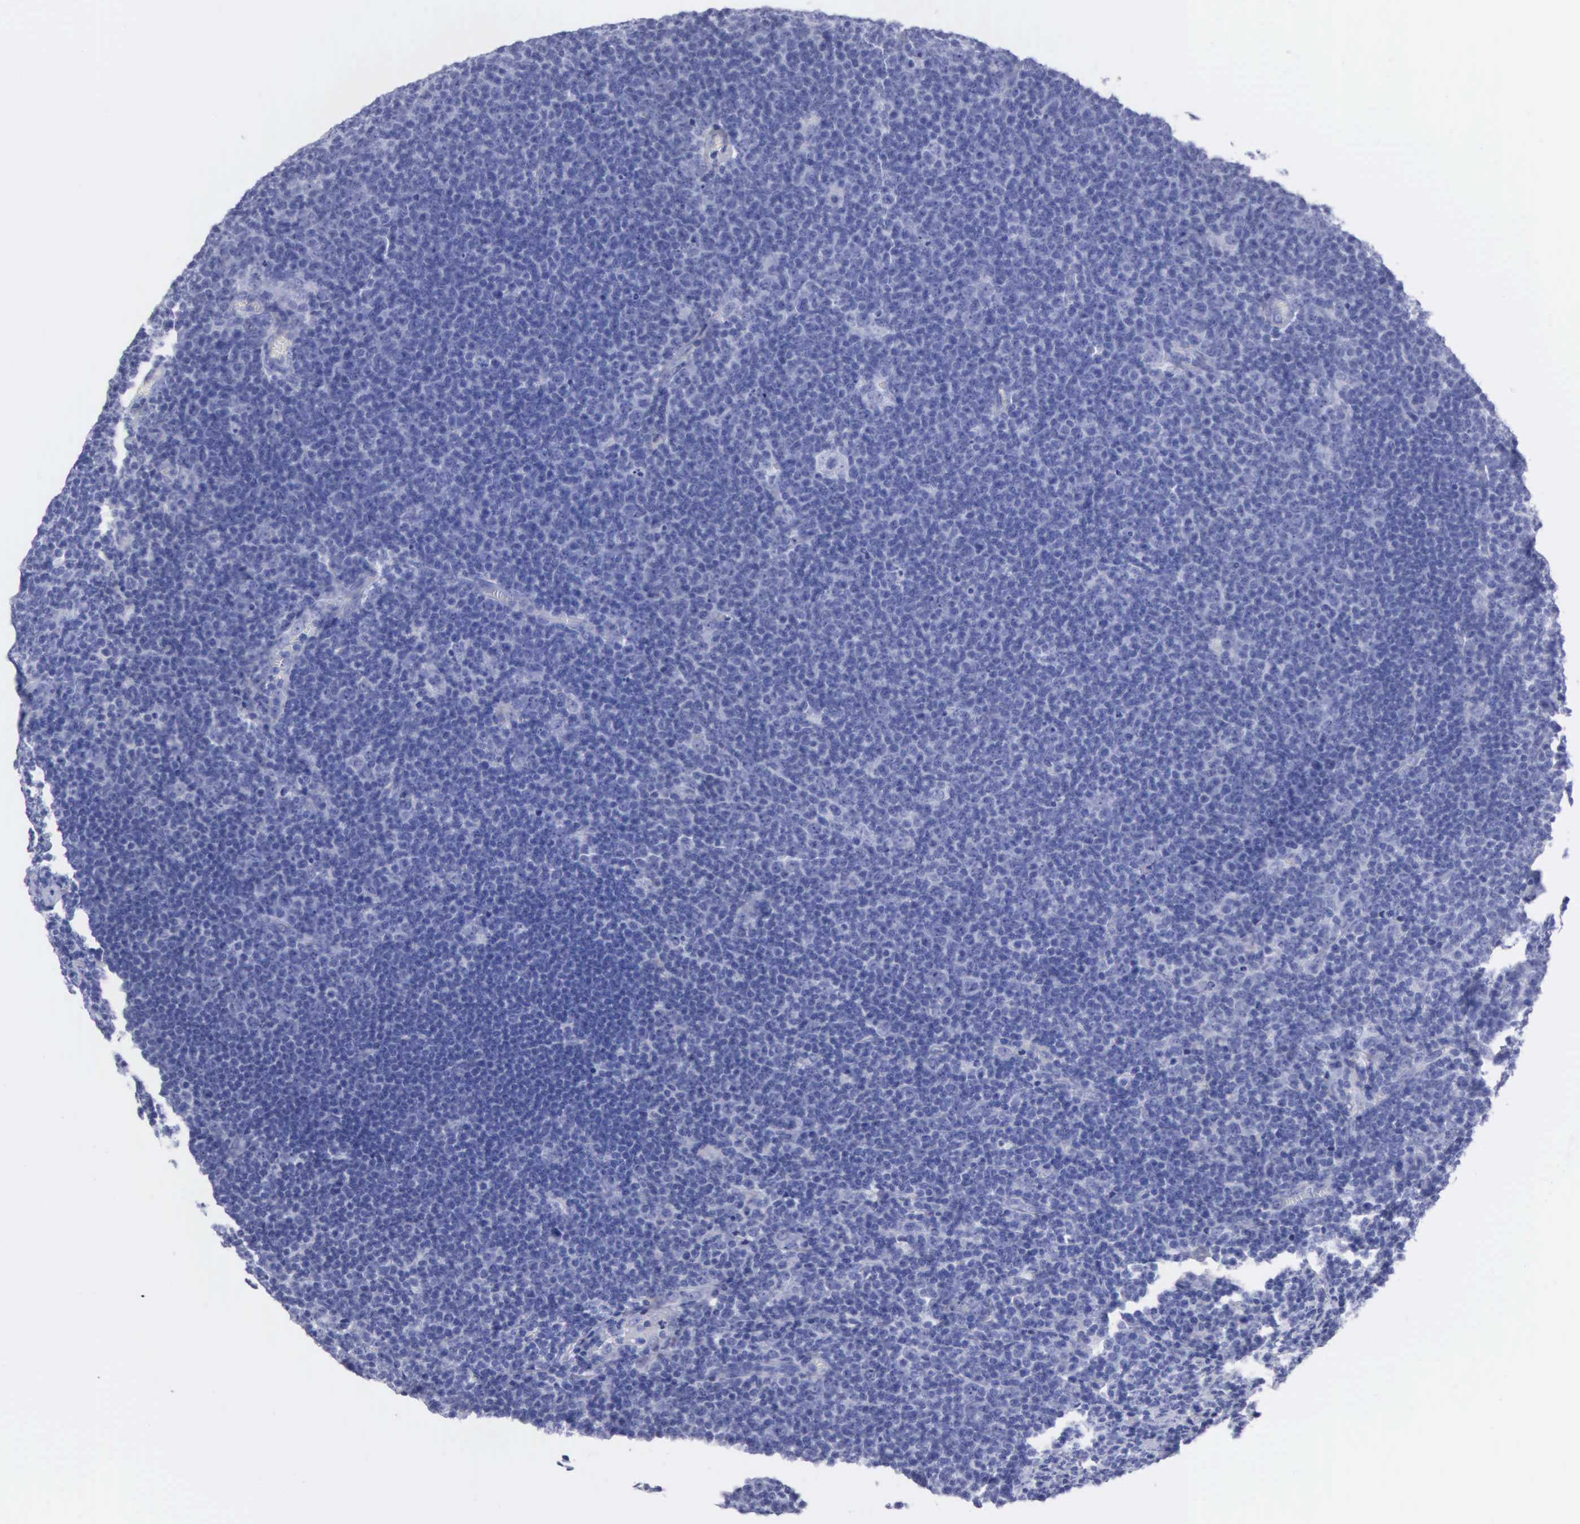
{"staining": {"intensity": "negative", "quantity": "none", "location": "none"}, "tissue": "lymphoma", "cell_type": "Tumor cells", "image_type": "cancer", "snomed": [{"axis": "morphology", "description": "Malignant lymphoma, non-Hodgkin's type, Low grade"}, {"axis": "topography", "description": "Lymph node"}], "caption": "This is an immunohistochemistry micrograph of human lymphoma. There is no expression in tumor cells.", "gene": "CYP19A1", "patient": {"sex": "male", "age": 74}}